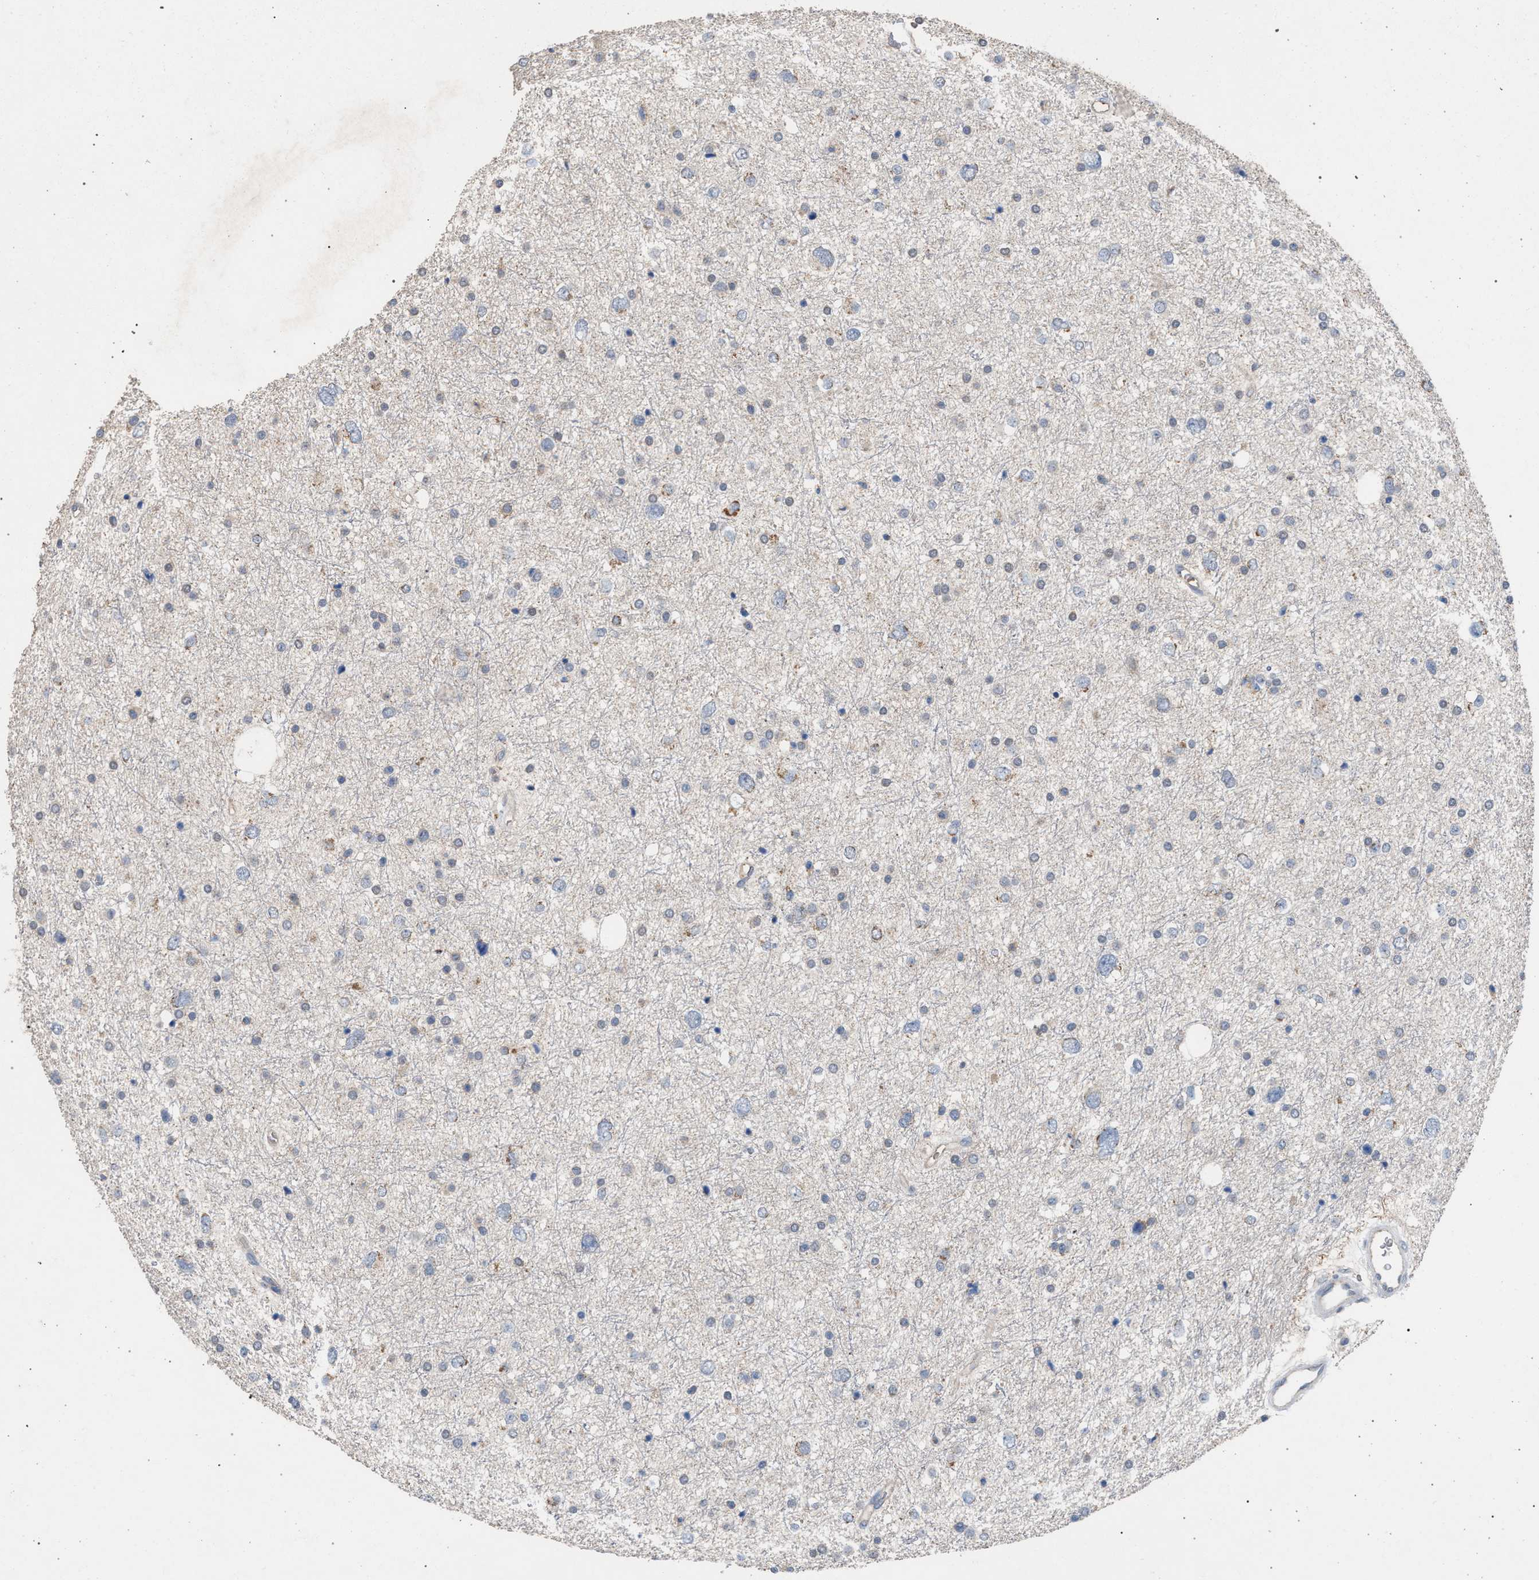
{"staining": {"intensity": "negative", "quantity": "none", "location": "none"}, "tissue": "glioma", "cell_type": "Tumor cells", "image_type": "cancer", "snomed": [{"axis": "morphology", "description": "Glioma, malignant, Low grade"}, {"axis": "topography", "description": "Brain"}], "caption": "Immunohistochemistry of human malignant glioma (low-grade) shows no staining in tumor cells.", "gene": "TECPR1", "patient": {"sex": "female", "age": 37}}